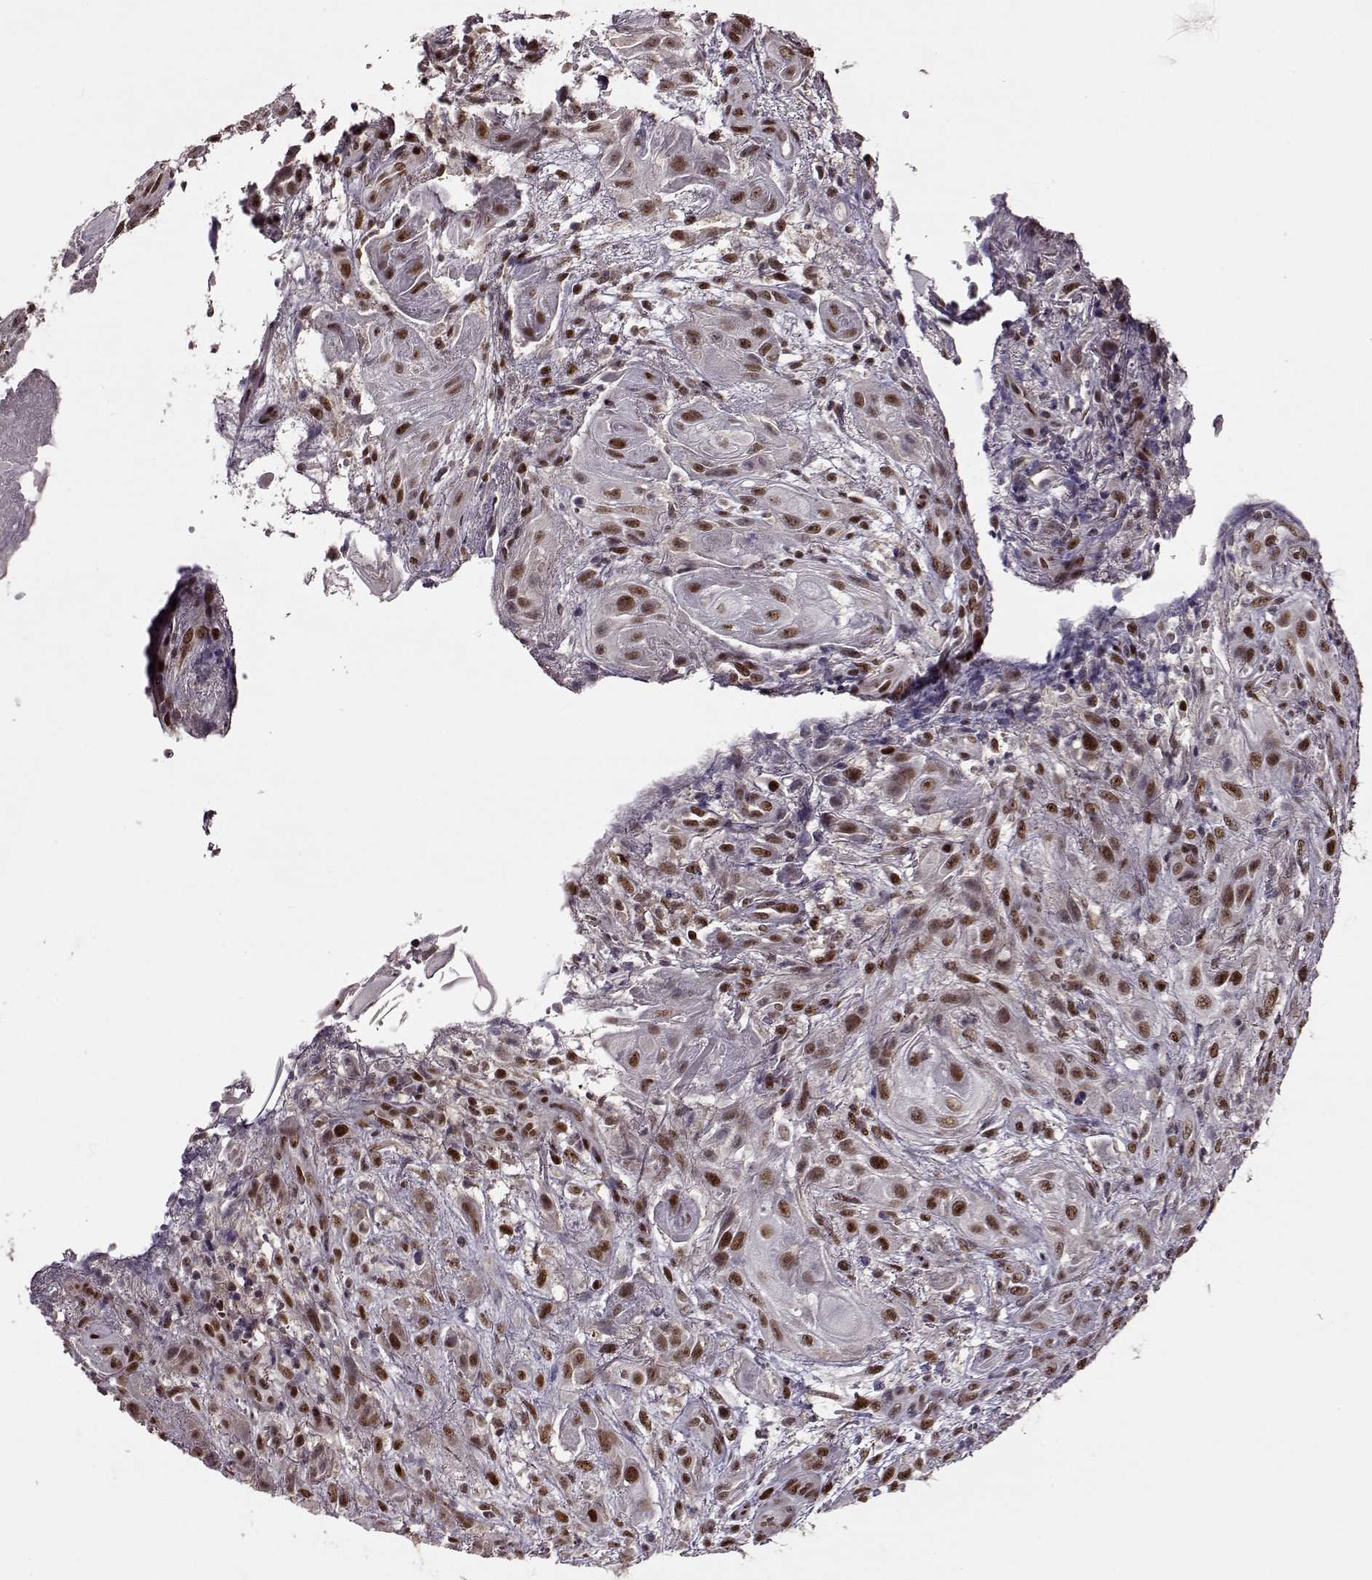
{"staining": {"intensity": "moderate", "quantity": ">75%", "location": "nuclear"}, "tissue": "skin cancer", "cell_type": "Tumor cells", "image_type": "cancer", "snomed": [{"axis": "morphology", "description": "Squamous cell carcinoma, NOS"}, {"axis": "topography", "description": "Skin"}], "caption": "IHC (DAB) staining of squamous cell carcinoma (skin) demonstrates moderate nuclear protein staining in about >75% of tumor cells. (DAB IHC, brown staining for protein, blue staining for nuclei).", "gene": "FTO", "patient": {"sex": "male", "age": 62}}